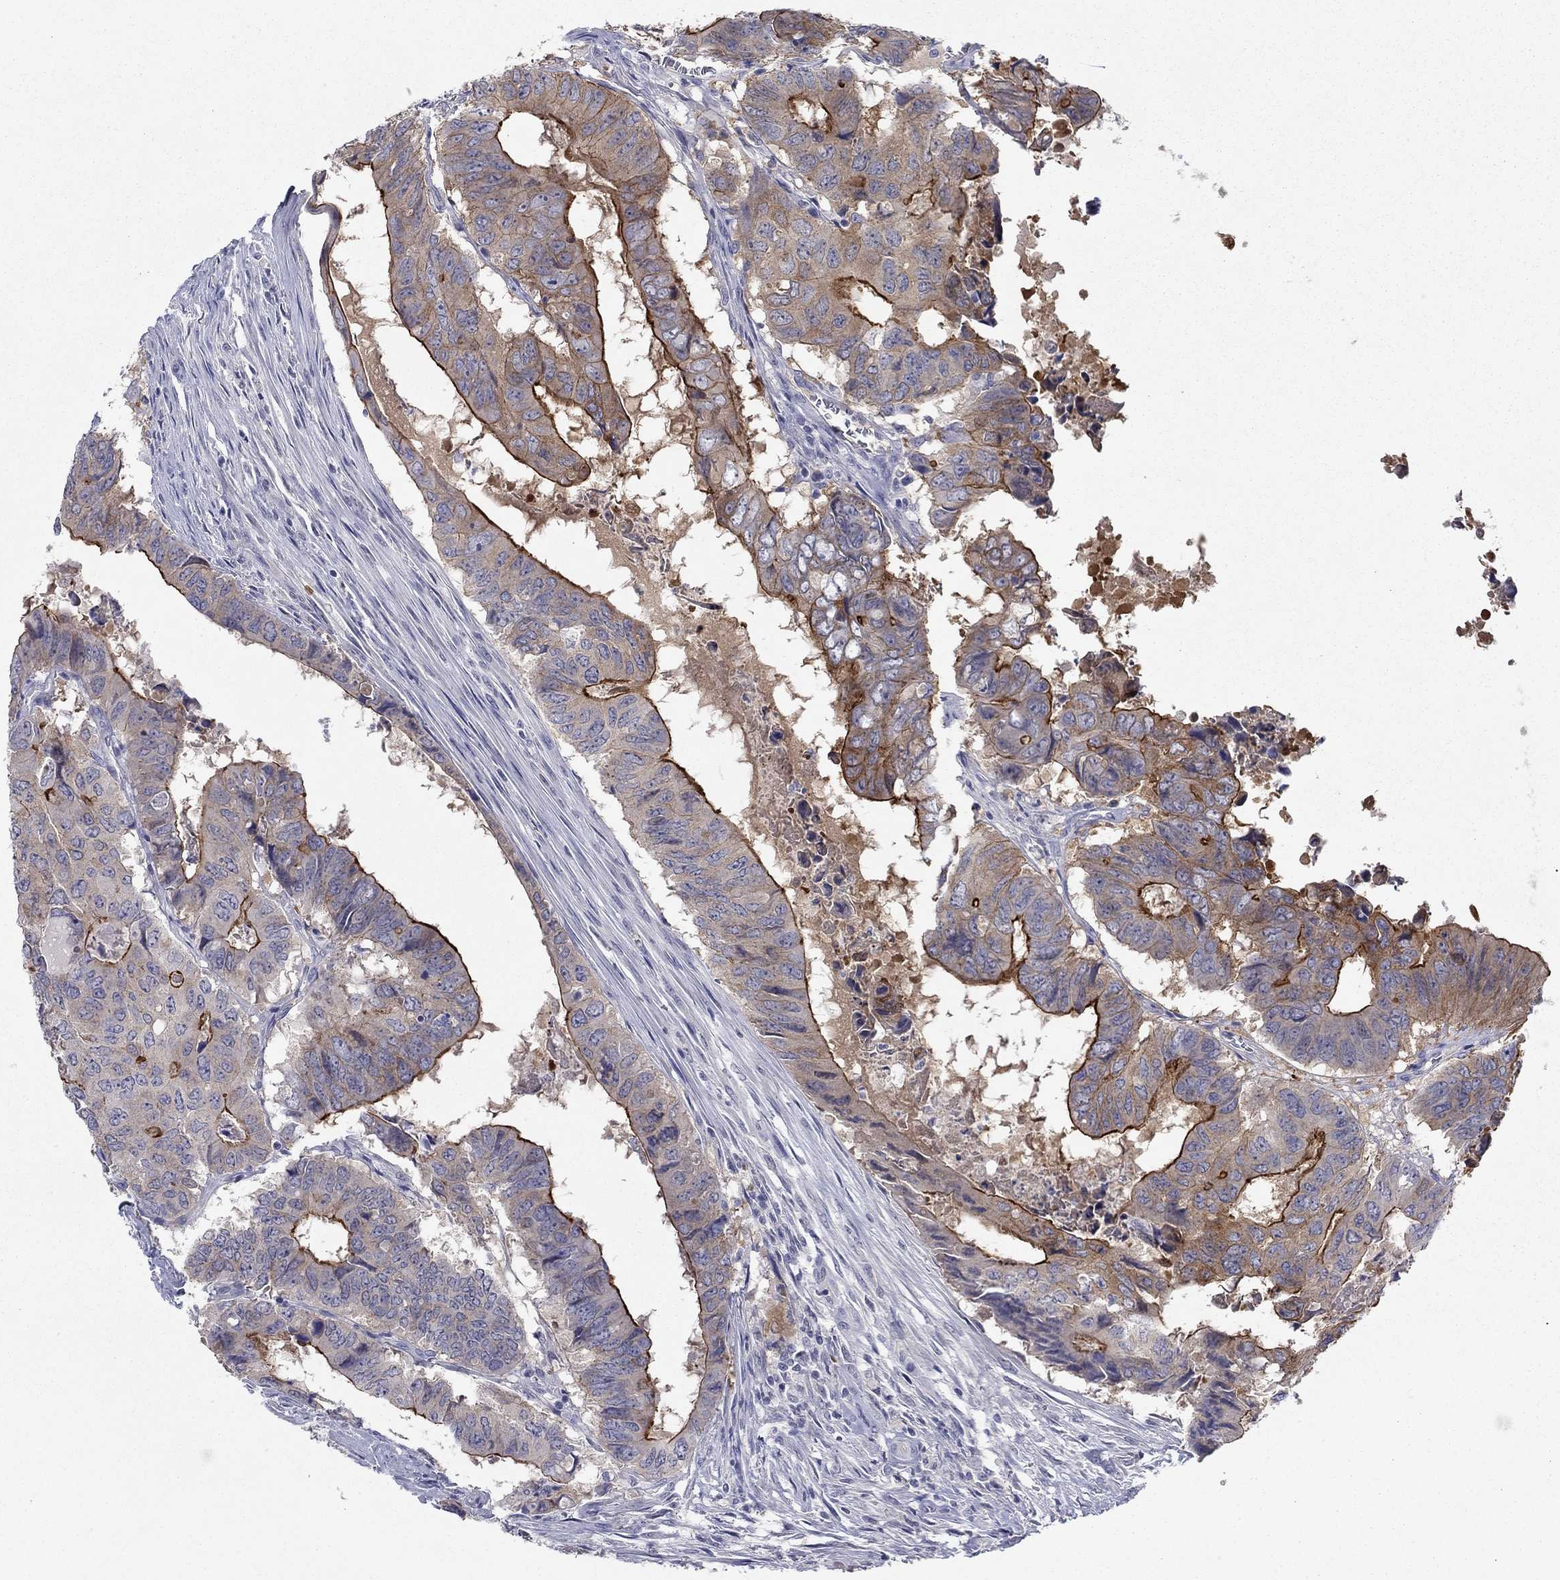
{"staining": {"intensity": "strong", "quantity": "25%-75%", "location": "cytoplasmic/membranous"}, "tissue": "colorectal cancer", "cell_type": "Tumor cells", "image_type": "cancer", "snomed": [{"axis": "morphology", "description": "Adenocarcinoma, NOS"}, {"axis": "topography", "description": "Colon"}], "caption": "Tumor cells show high levels of strong cytoplasmic/membranous positivity in approximately 25%-75% of cells in human colorectal adenocarcinoma.", "gene": "PLS1", "patient": {"sex": "male", "age": 79}}